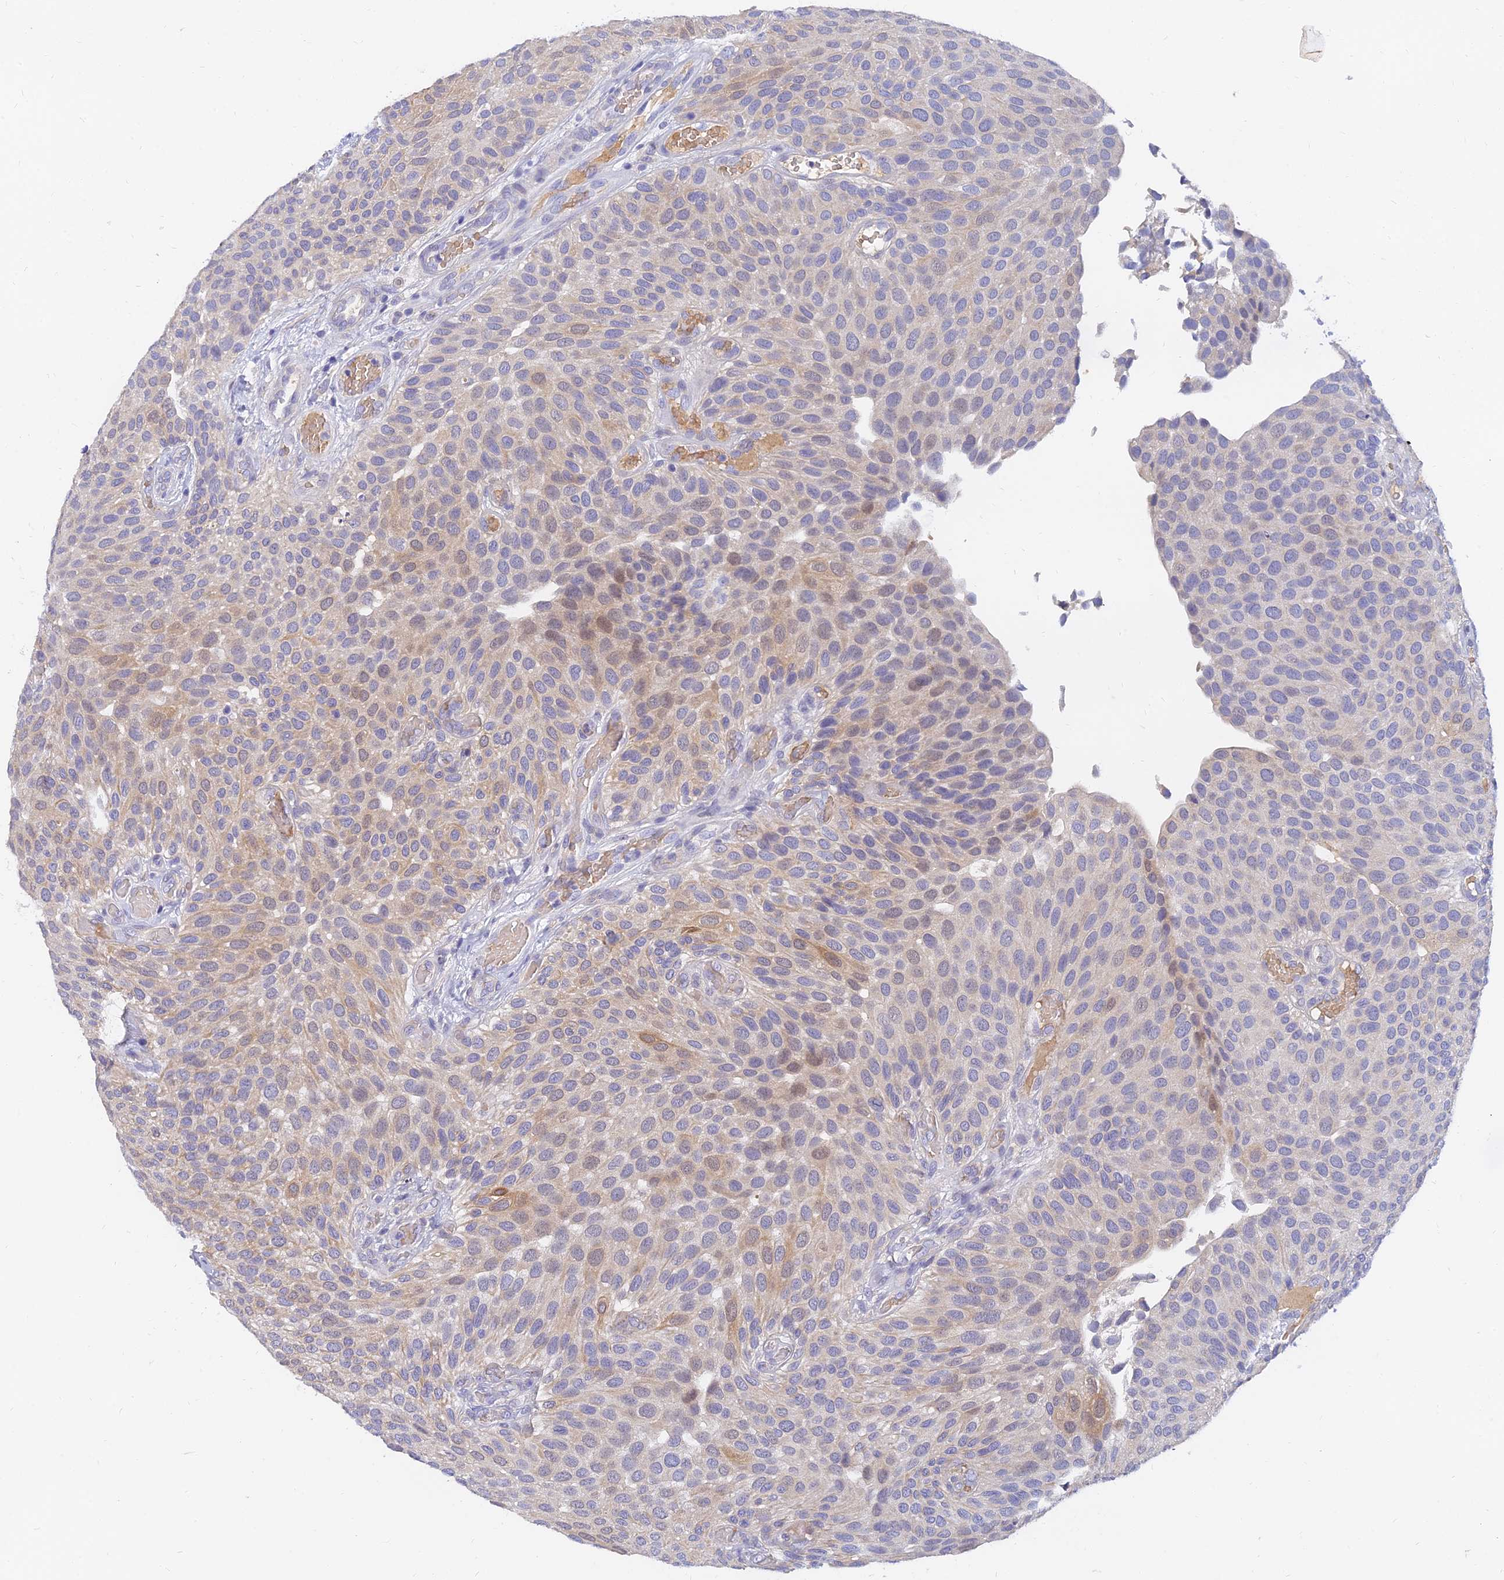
{"staining": {"intensity": "weak", "quantity": "<25%", "location": "cytoplasmic/membranous,nuclear"}, "tissue": "urothelial cancer", "cell_type": "Tumor cells", "image_type": "cancer", "snomed": [{"axis": "morphology", "description": "Urothelial carcinoma, Low grade"}, {"axis": "topography", "description": "Urinary bladder"}], "caption": "The micrograph displays no significant positivity in tumor cells of urothelial cancer.", "gene": "ANKS4B", "patient": {"sex": "male", "age": 89}}